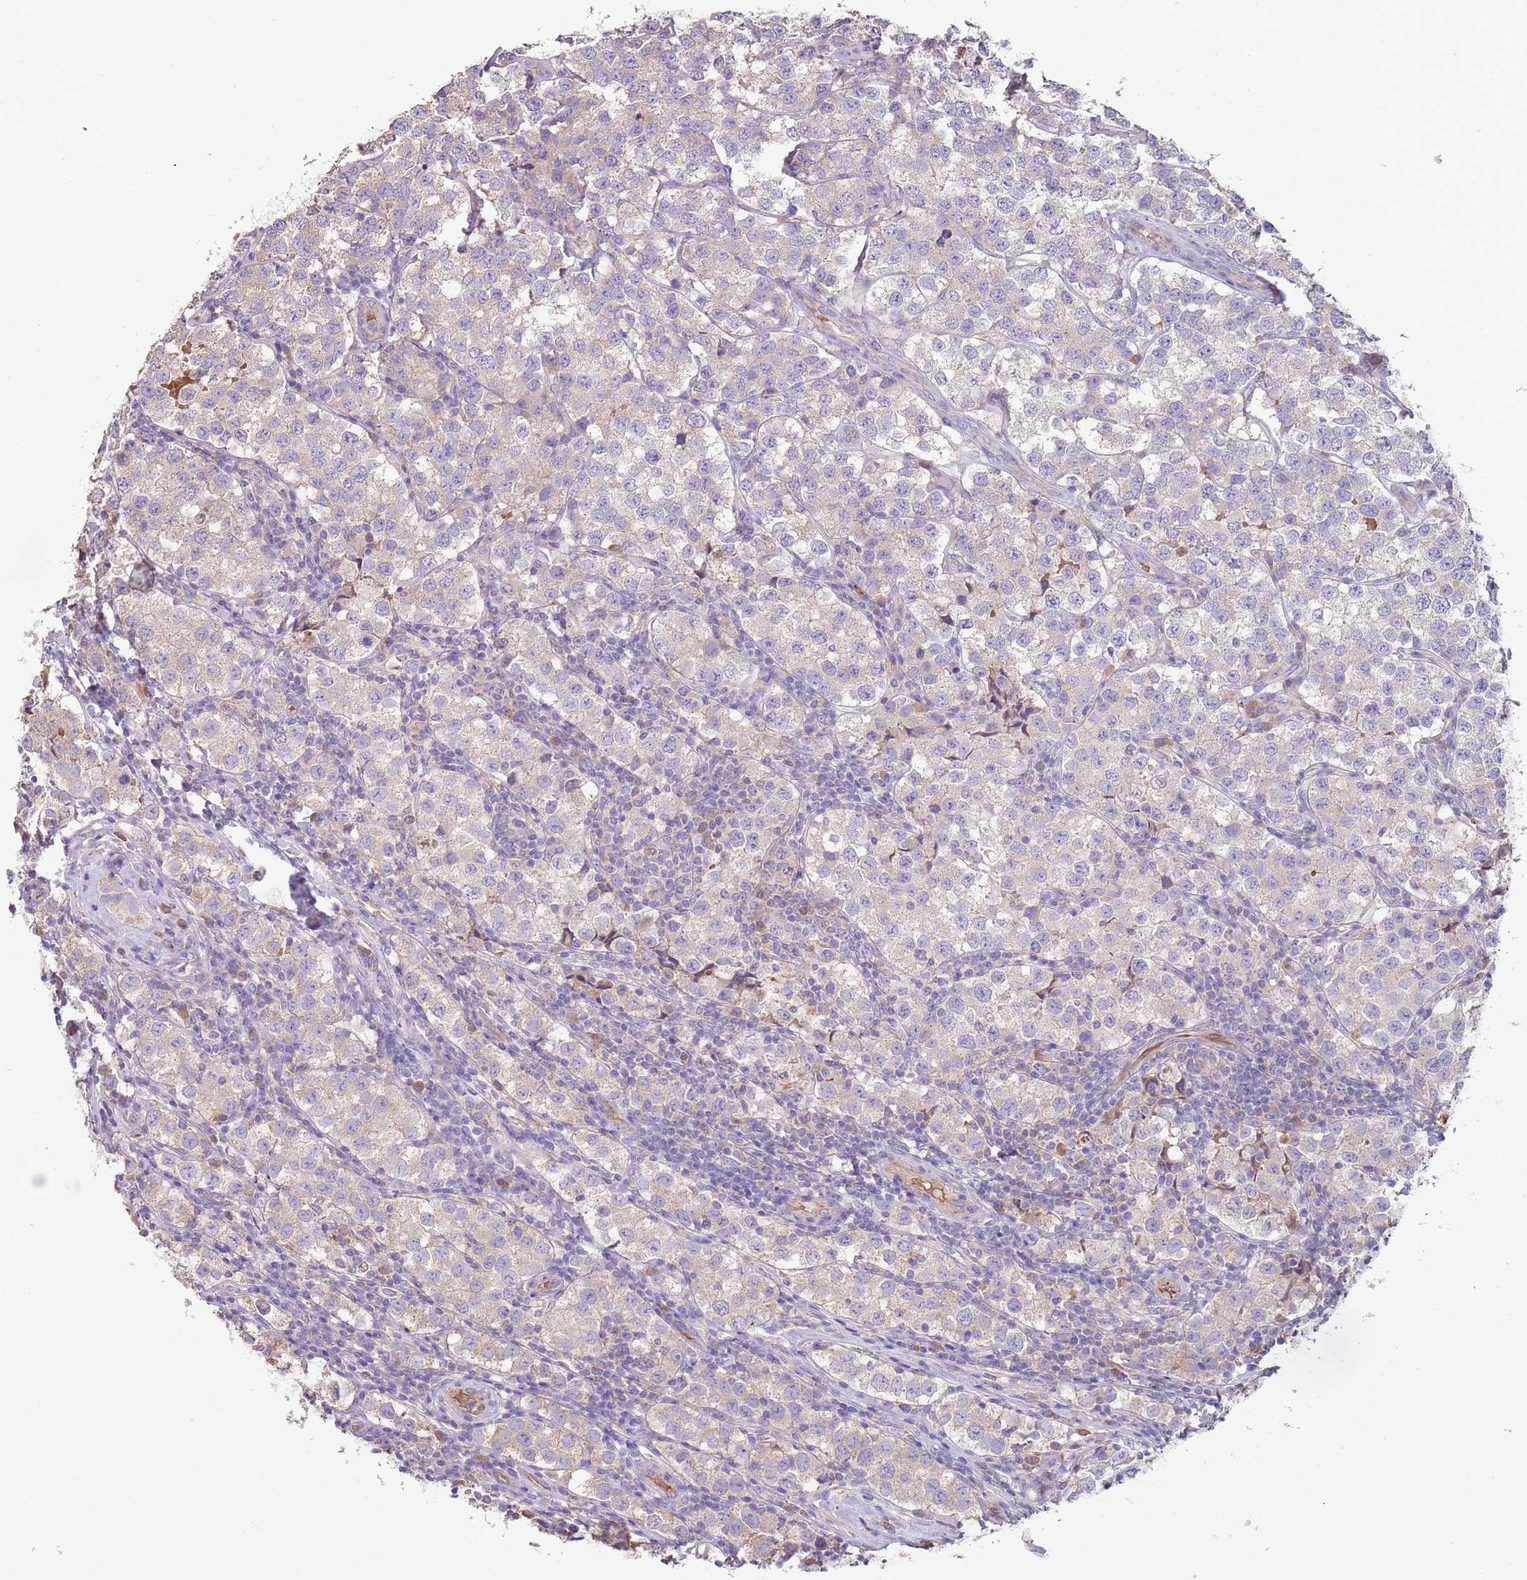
{"staining": {"intensity": "negative", "quantity": "none", "location": "none"}, "tissue": "testis cancer", "cell_type": "Tumor cells", "image_type": "cancer", "snomed": [{"axis": "morphology", "description": "Seminoma, NOS"}, {"axis": "topography", "description": "Testis"}], "caption": "Immunohistochemistry (IHC) micrograph of neoplastic tissue: testis cancer (seminoma) stained with DAB (3,3'-diaminobenzidine) shows no significant protein expression in tumor cells.", "gene": "TRMO", "patient": {"sex": "male", "age": 34}}